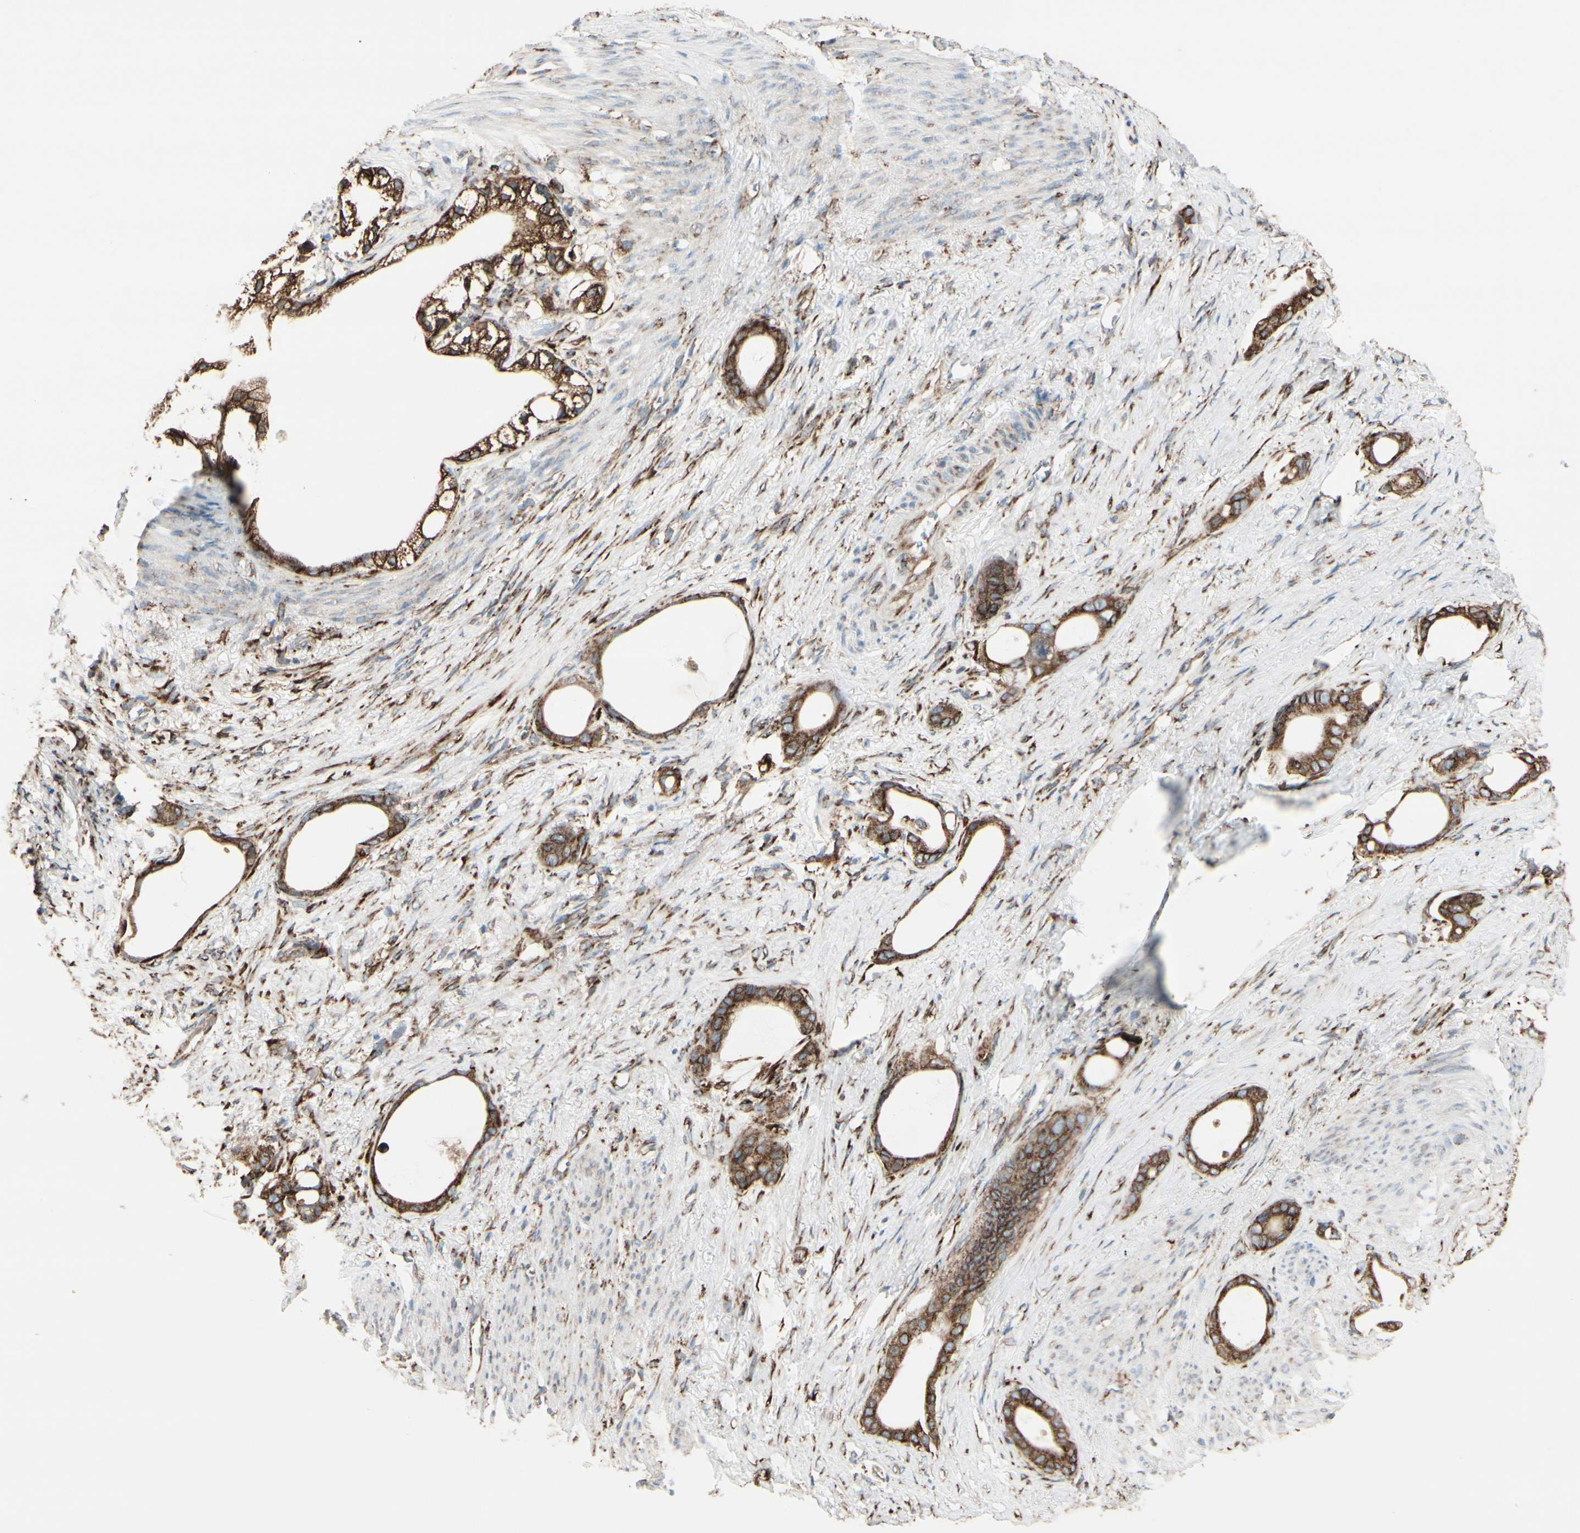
{"staining": {"intensity": "strong", "quantity": ">75%", "location": "cytoplasmic/membranous"}, "tissue": "stomach cancer", "cell_type": "Tumor cells", "image_type": "cancer", "snomed": [{"axis": "morphology", "description": "Adenocarcinoma, NOS"}, {"axis": "topography", "description": "Stomach"}], "caption": "This image demonstrates IHC staining of stomach cancer, with high strong cytoplasmic/membranous expression in about >75% of tumor cells.", "gene": "RRBP1", "patient": {"sex": "female", "age": 75}}